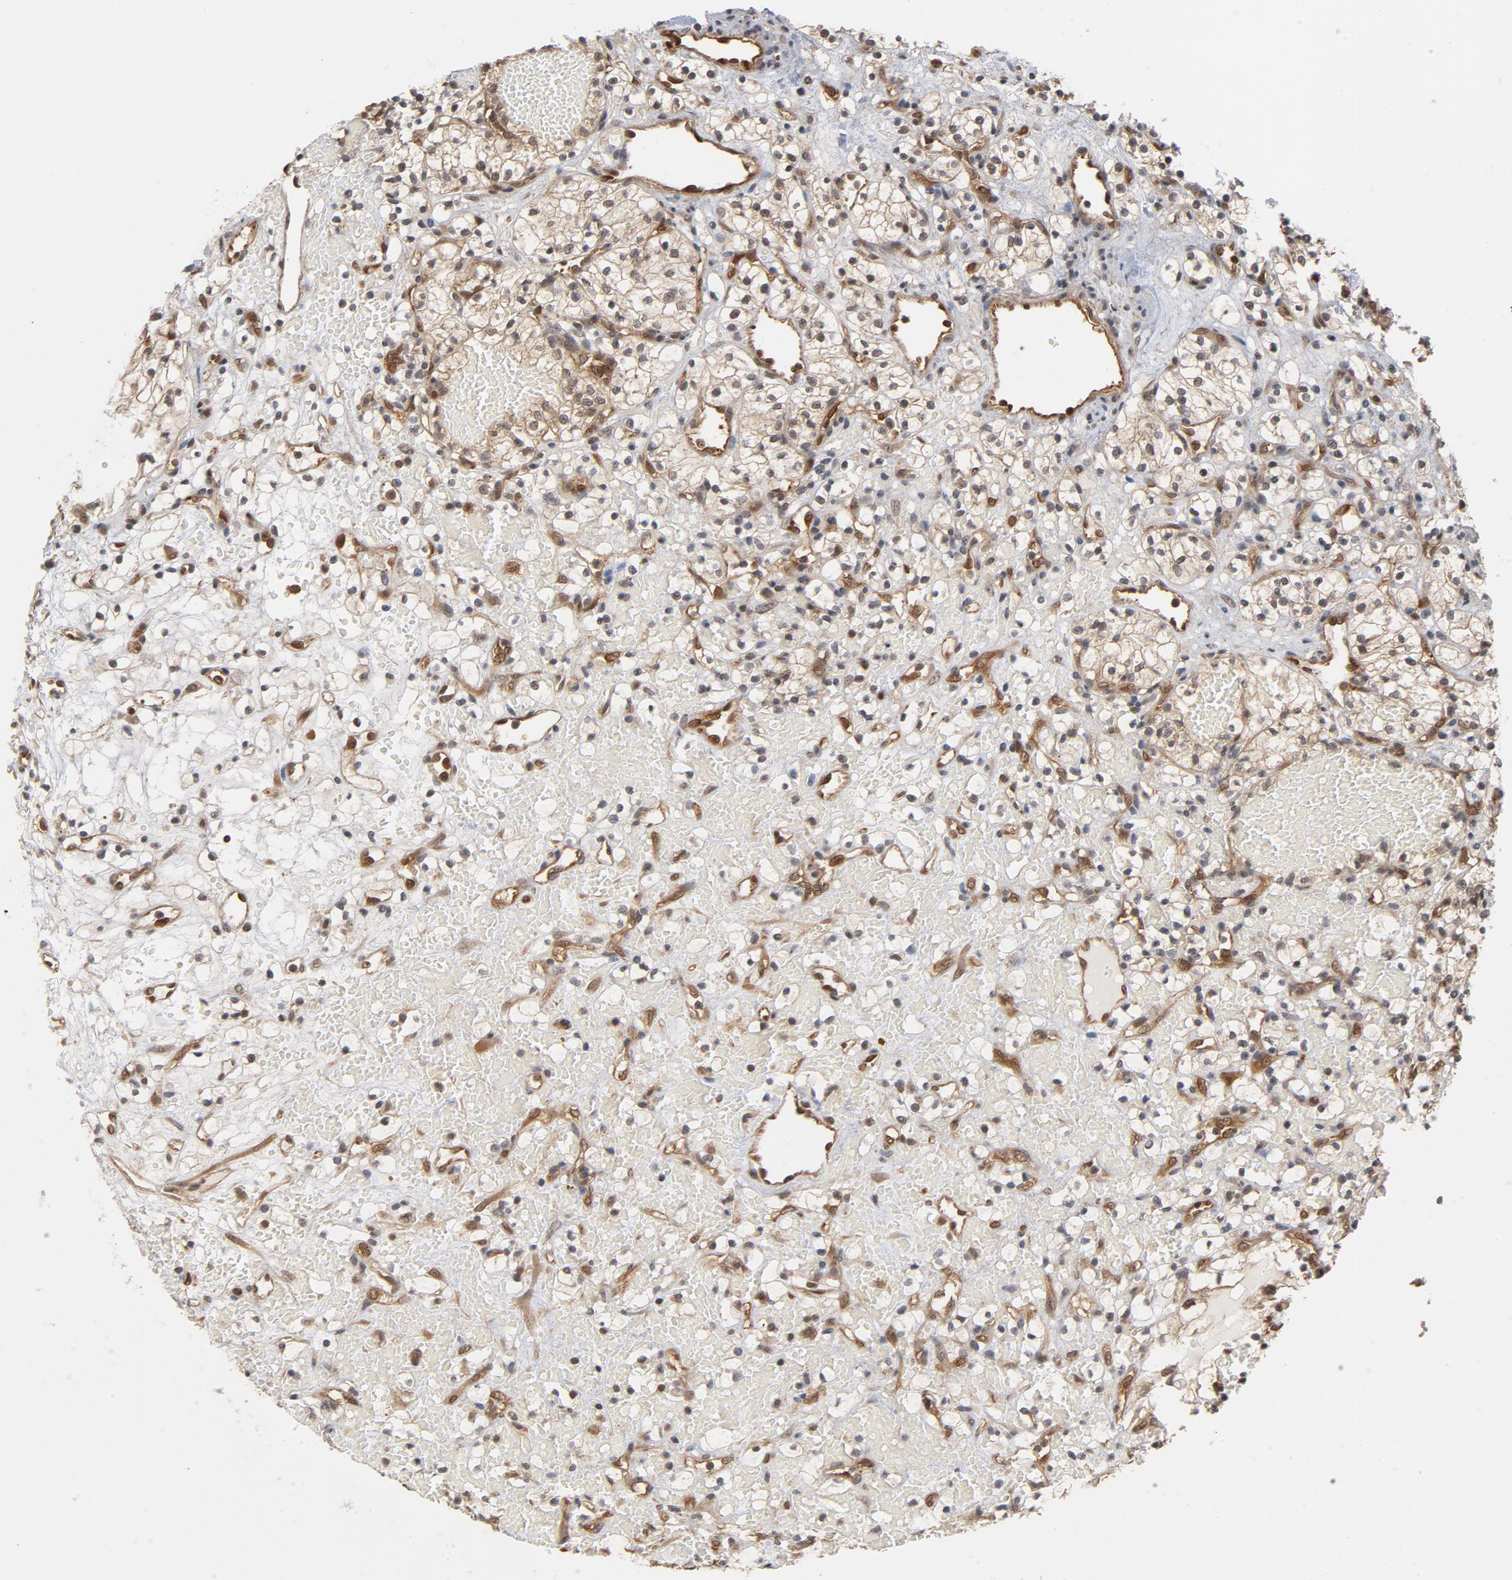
{"staining": {"intensity": "moderate", "quantity": "25%-75%", "location": "cytoplasmic/membranous,nuclear"}, "tissue": "renal cancer", "cell_type": "Tumor cells", "image_type": "cancer", "snomed": [{"axis": "morphology", "description": "Adenocarcinoma, NOS"}, {"axis": "topography", "description": "Kidney"}], "caption": "Renal cancer (adenocarcinoma) stained for a protein (brown) exhibits moderate cytoplasmic/membranous and nuclear positive expression in approximately 25%-75% of tumor cells.", "gene": "CDC37", "patient": {"sex": "female", "age": 60}}